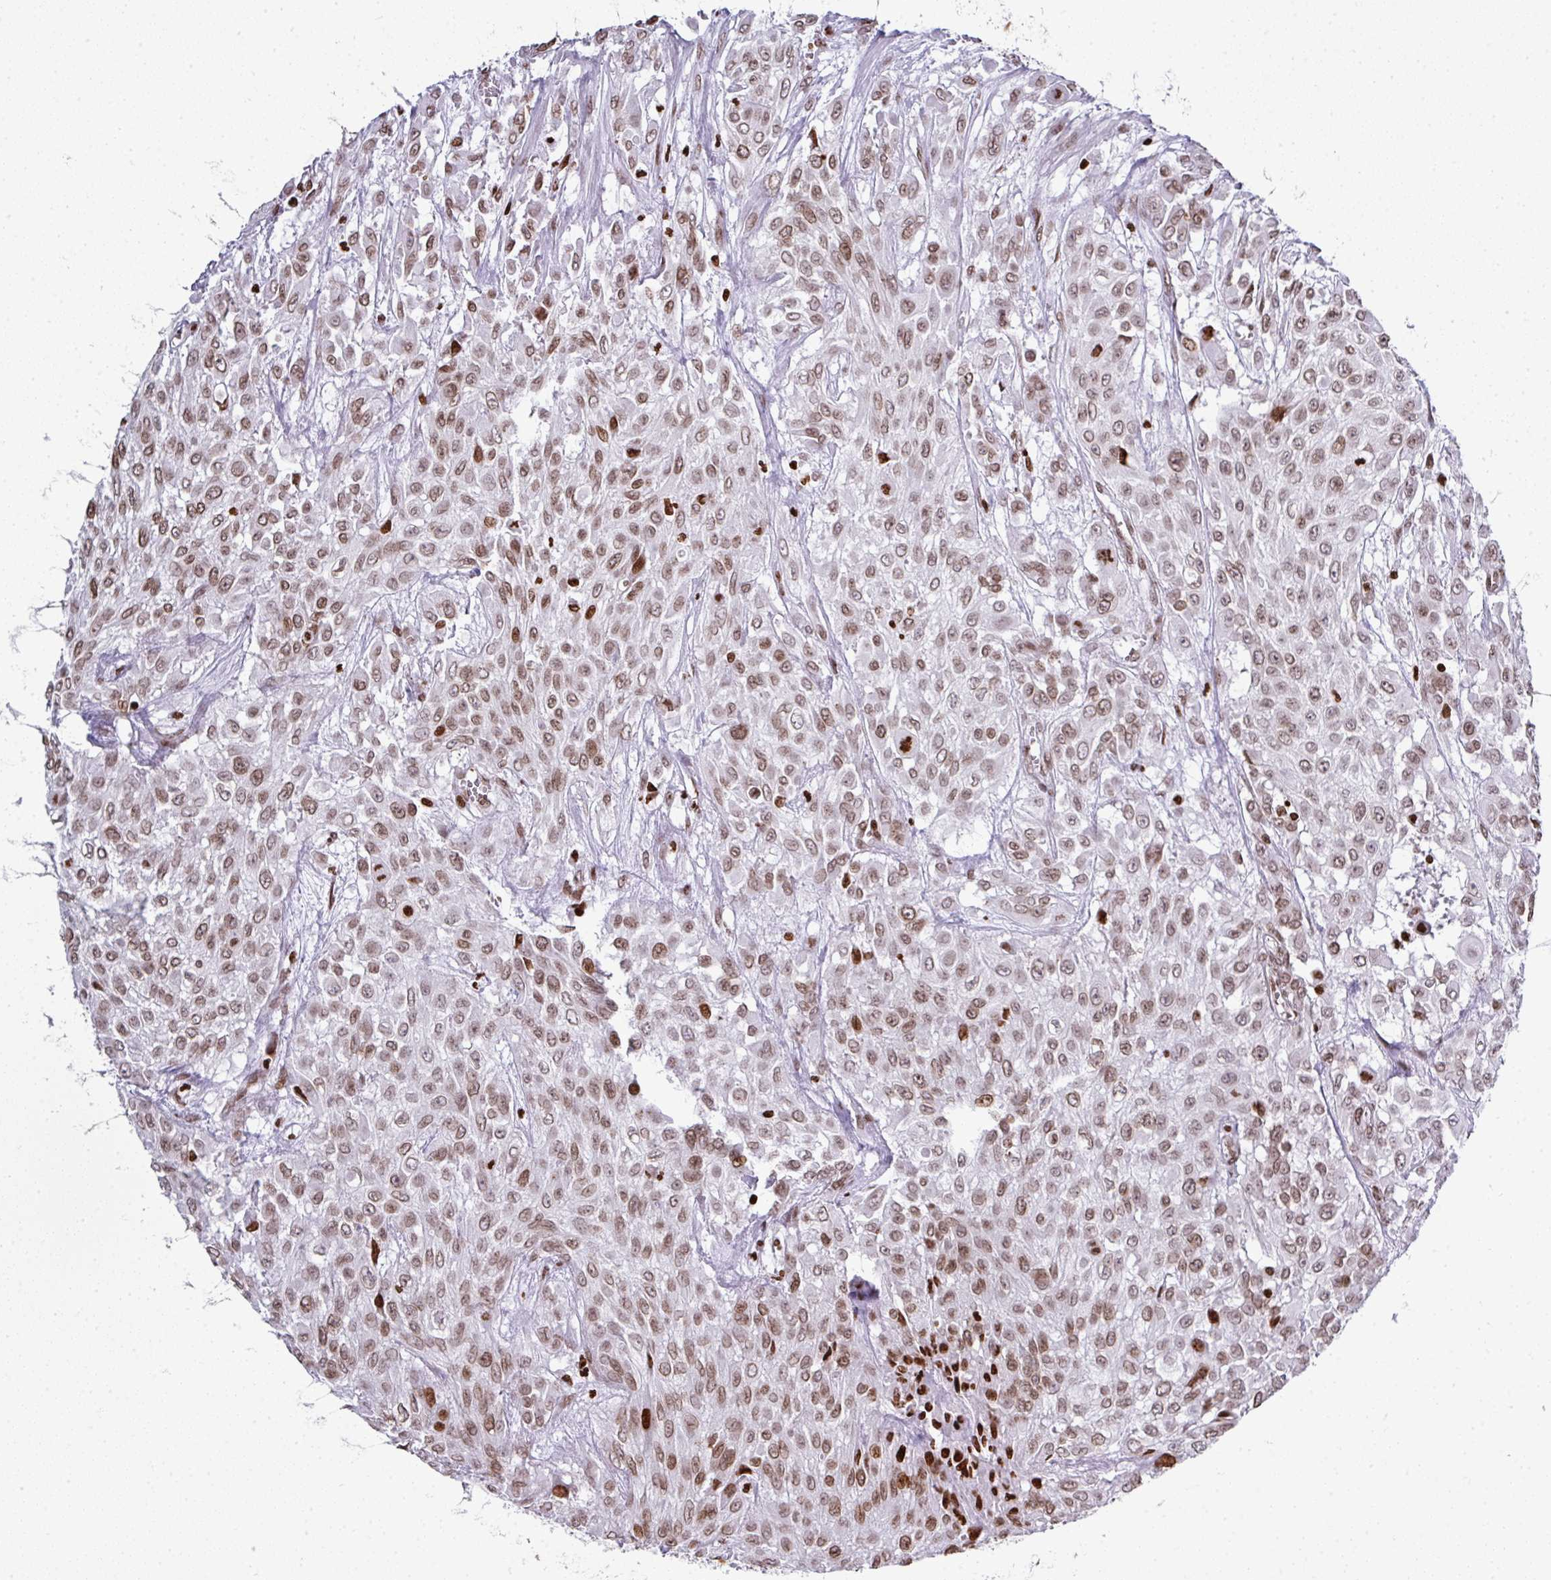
{"staining": {"intensity": "moderate", "quantity": ">75%", "location": "nuclear"}, "tissue": "urothelial cancer", "cell_type": "Tumor cells", "image_type": "cancer", "snomed": [{"axis": "morphology", "description": "Urothelial carcinoma, High grade"}, {"axis": "topography", "description": "Urinary bladder"}], "caption": "High-grade urothelial carcinoma stained with a protein marker displays moderate staining in tumor cells.", "gene": "RASL11A", "patient": {"sex": "male", "age": 57}}